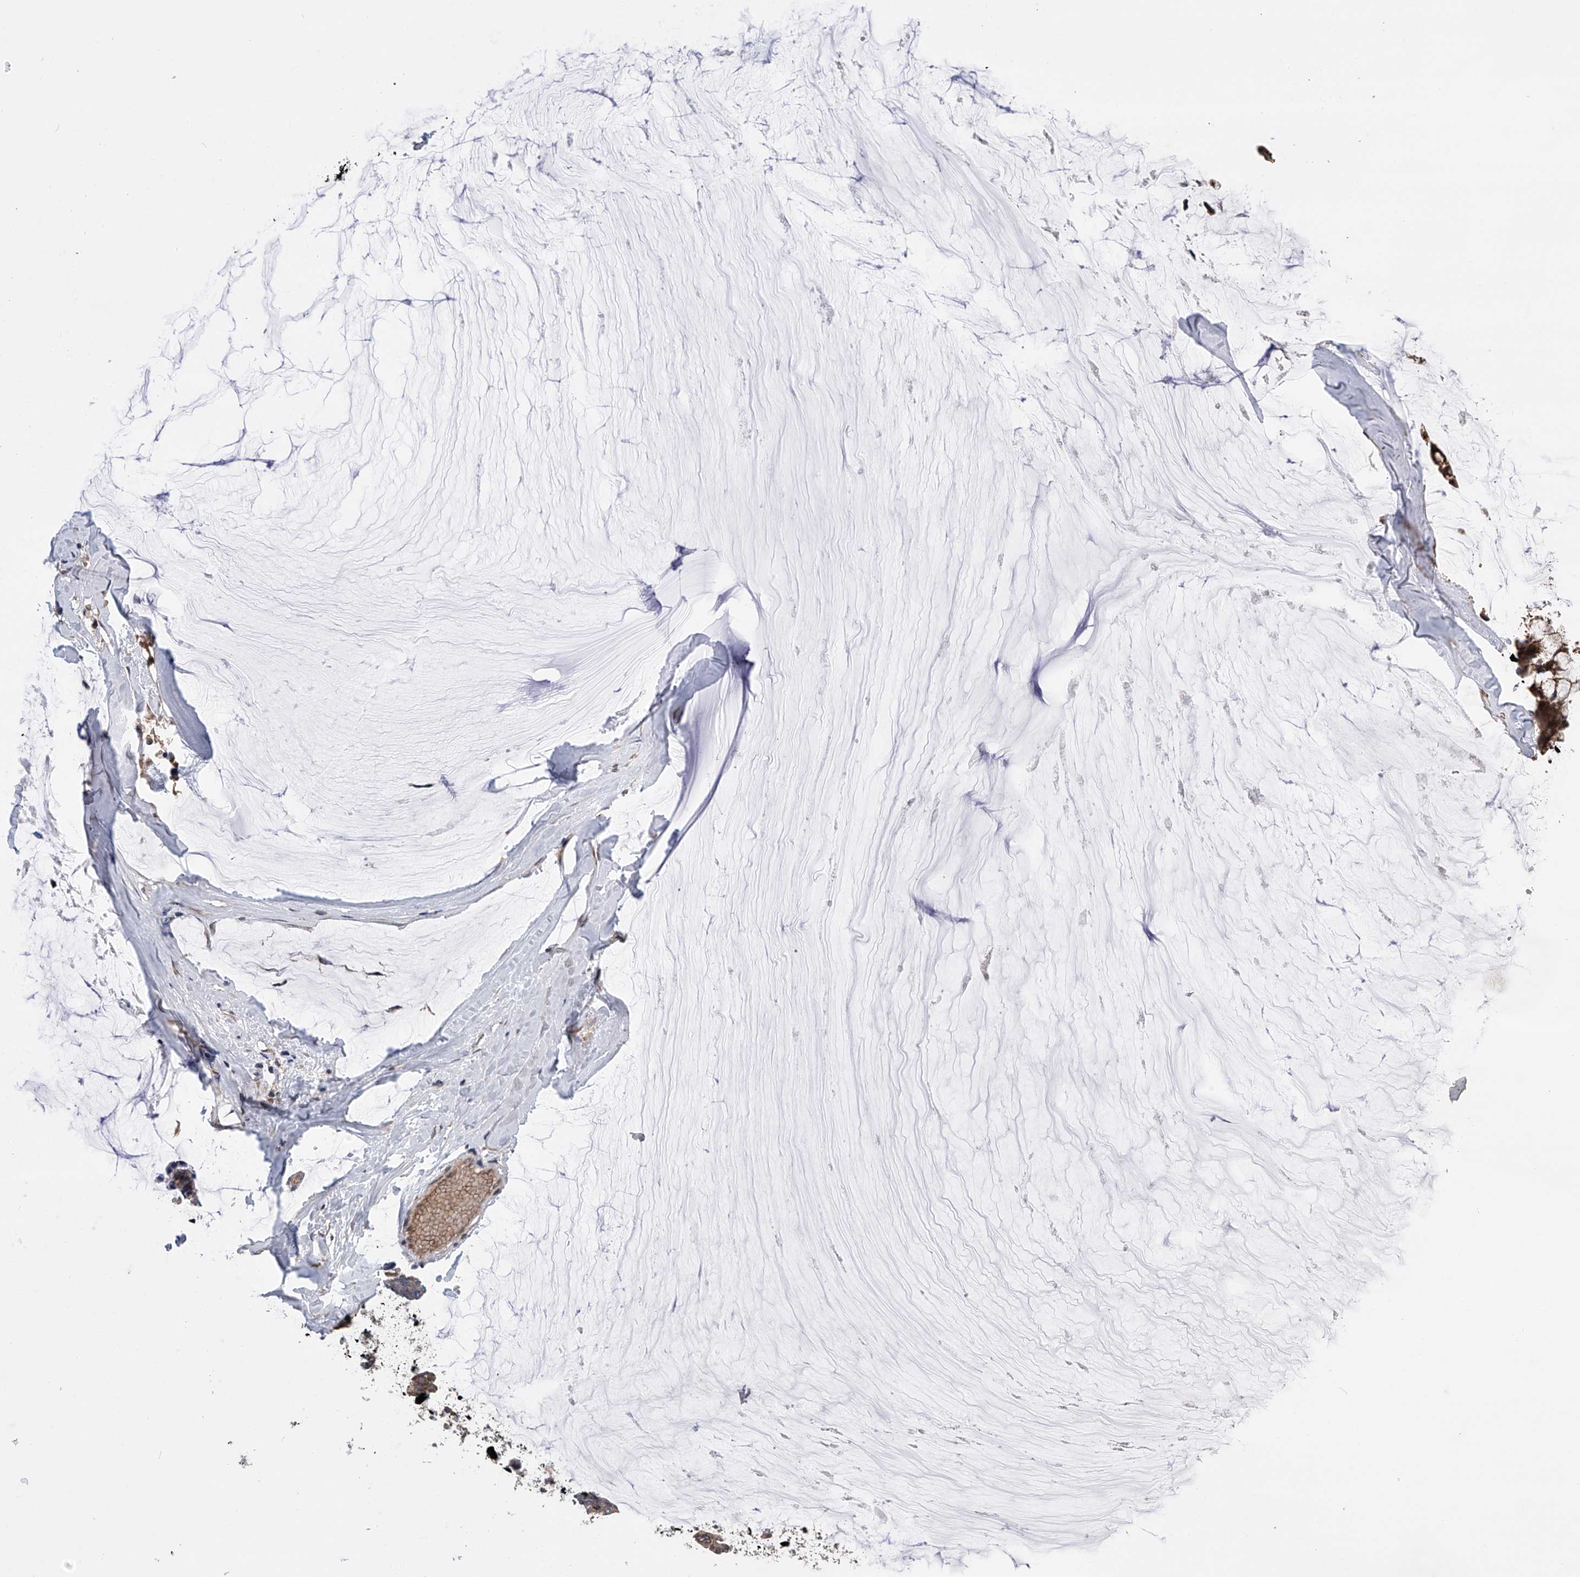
{"staining": {"intensity": "strong", "quantity": ">75%", "location": "cytoplasmic/membranous"}, "tissue": "ovarian cancer", "cell_type": "Tumor cells", "image_type": "cancer", "snomed": [{"axis": "morphology", "description": "Cystadenocarcinoma, mucinous, NOS"}, {"axis": "topography", "description": "Ovary"}], "caption": "High-power microscopy captured an immunohistochemistry image of ovarian cancer, revealing strong cytoplasmic/membranous positivity in about >75% of tumor cells.", "gene": "SPOCK1", "patient": {"sex": "female", "age": 39}}